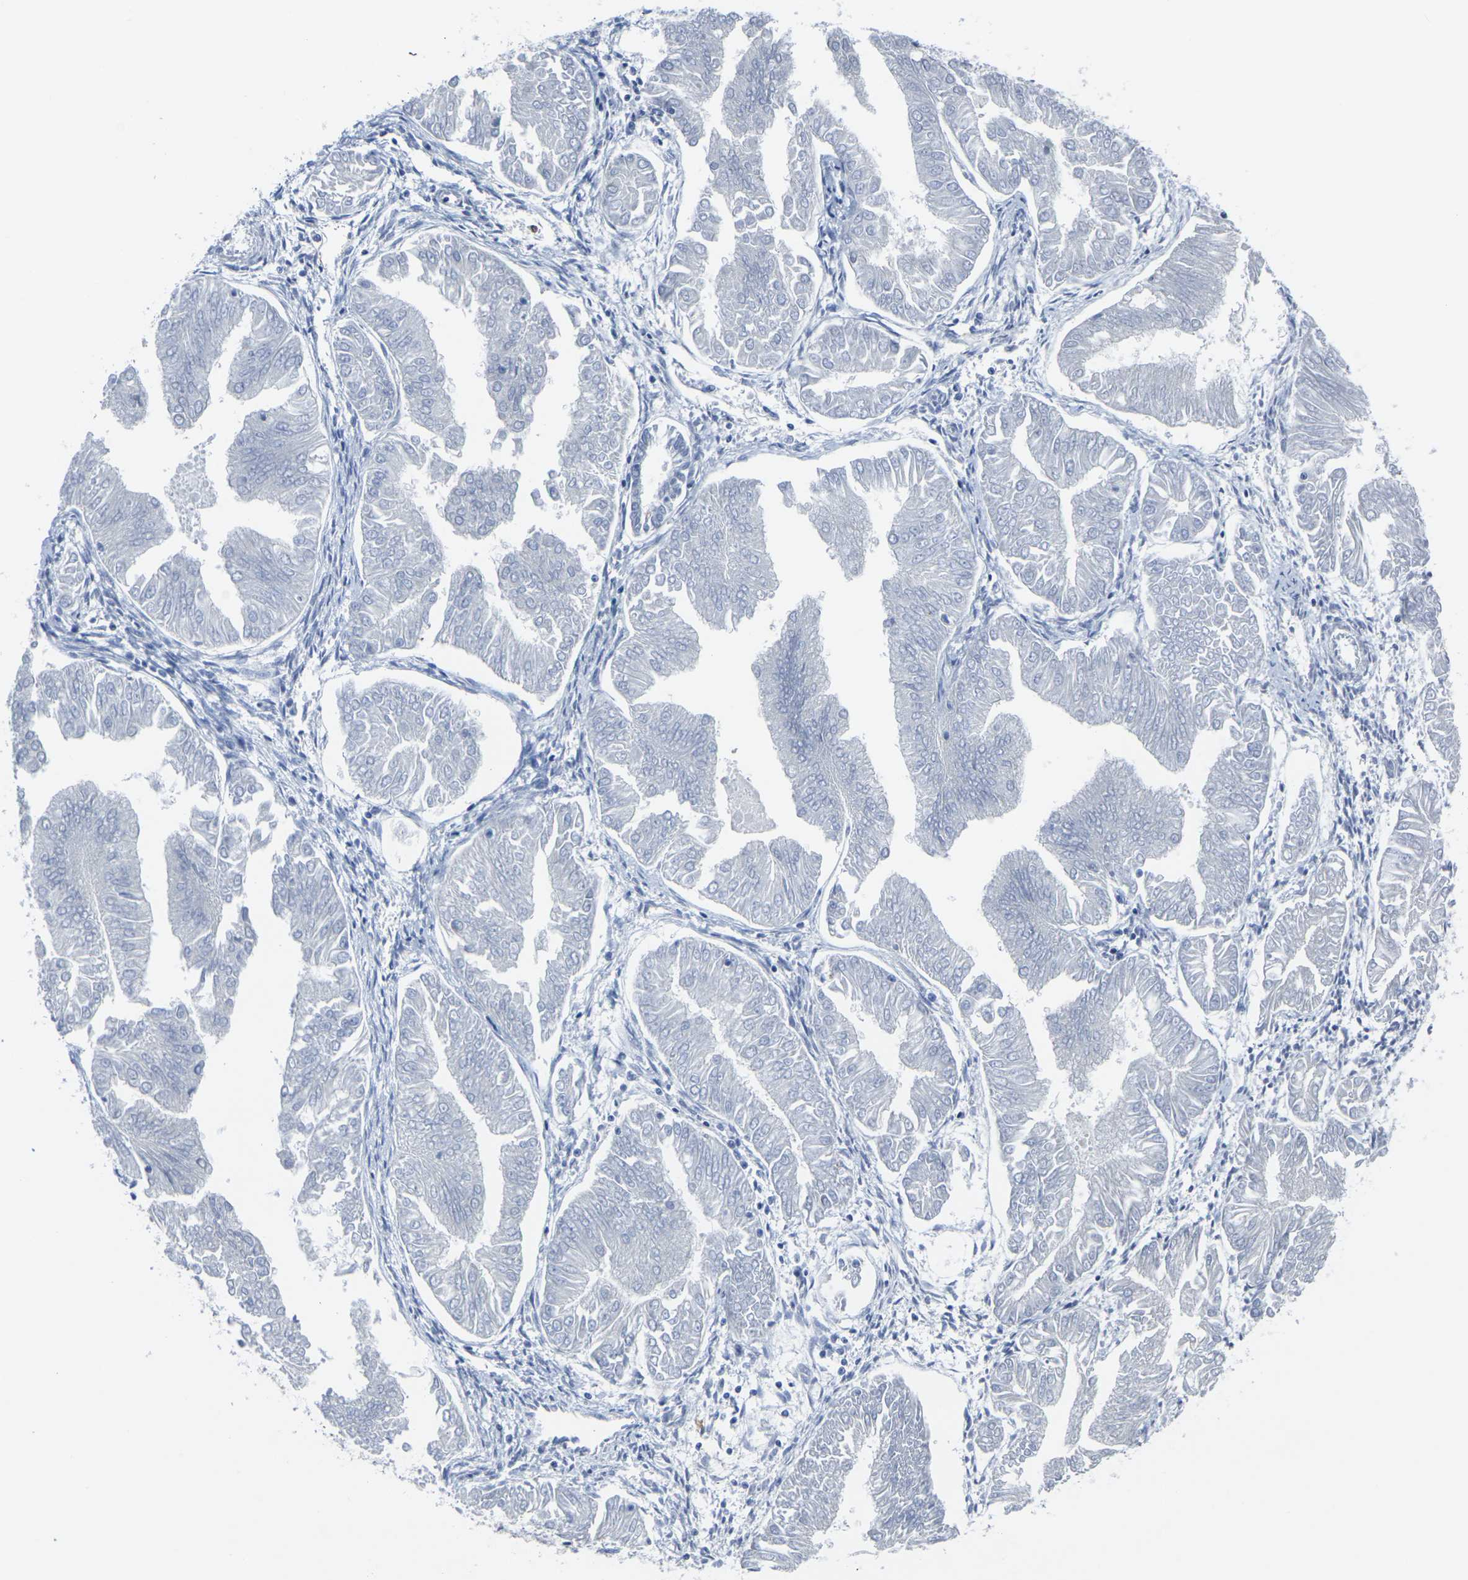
{"staining": {"intensity": "negative", "quantity": "none", "location": "none"}, "tissue": "endometrial cancer", "cell_type": "Tumor cells", "image_type": "cancer", "snomed": [{"axis": "morphology", "description": "Adenocarcinoma, NOS"}, {"axis": "topography", "description": "Endometrium"}], "caption": "Endometrial cancer (adenocarcinoma) was stained to show a protein in brown. There is no significant positivity in tumor cells. (Brightfield microscopy of DAB (3,3'-diaminobenzidine) immunohistochemistry at high magnification).", "gene": "ANKRD46", "patient": {"sex": "female", "age": 53}}